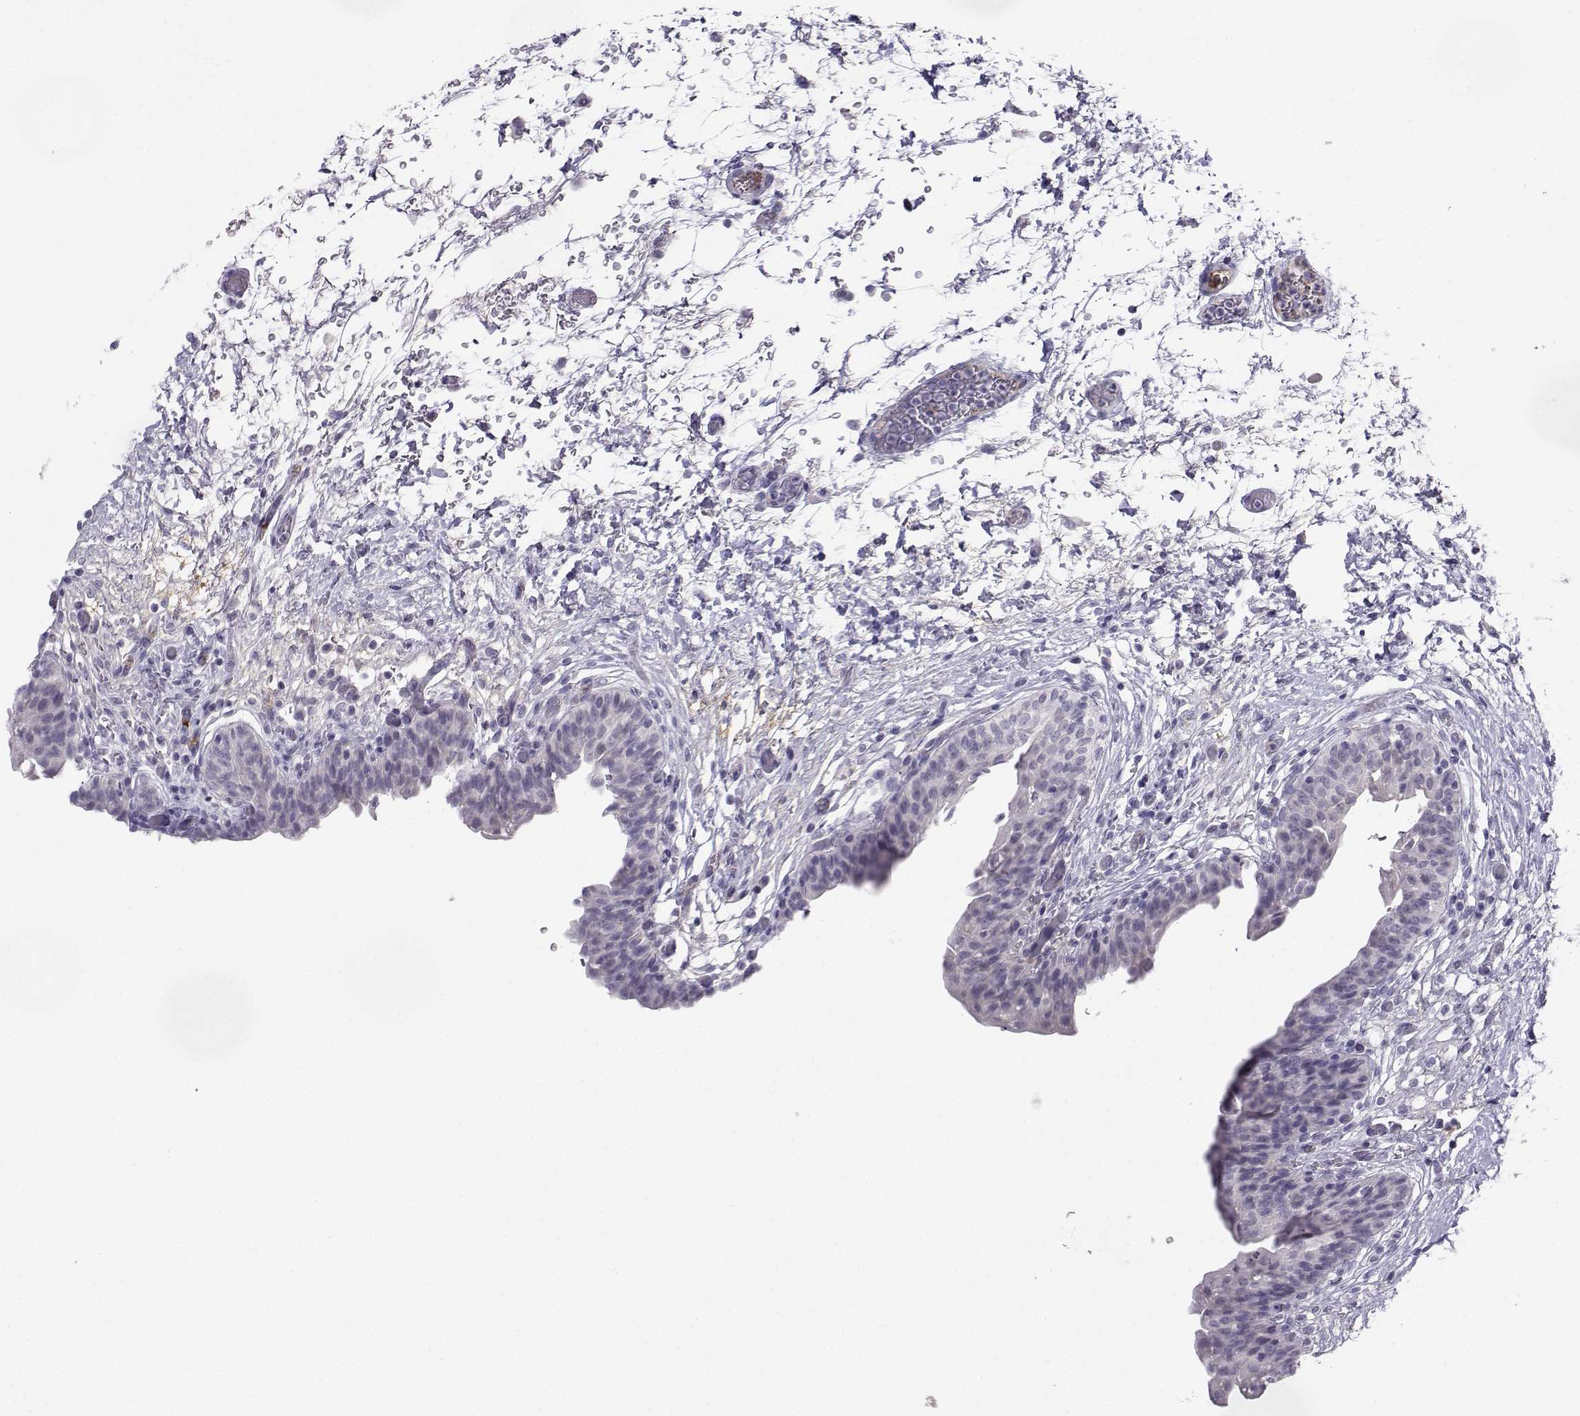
{"staining": {"intensity": "negative", "quantity": "none", "location": "none"}, "tissue": "urinary bladder", "cell_type": "Urothelial cells", "image_type": "normal", "snomed": [{"axis": "morphology", "description": "Normal tissue, NOS"}, {"axis": "topography", "description": "Urinary bladder"}], "caption": "This is an IHC photomicrograph of unremarkable human urinary bladder. There is no expression in urothelial cells.", "gene": "LHX1", "patient": {"sex": "male", "age": 69}}